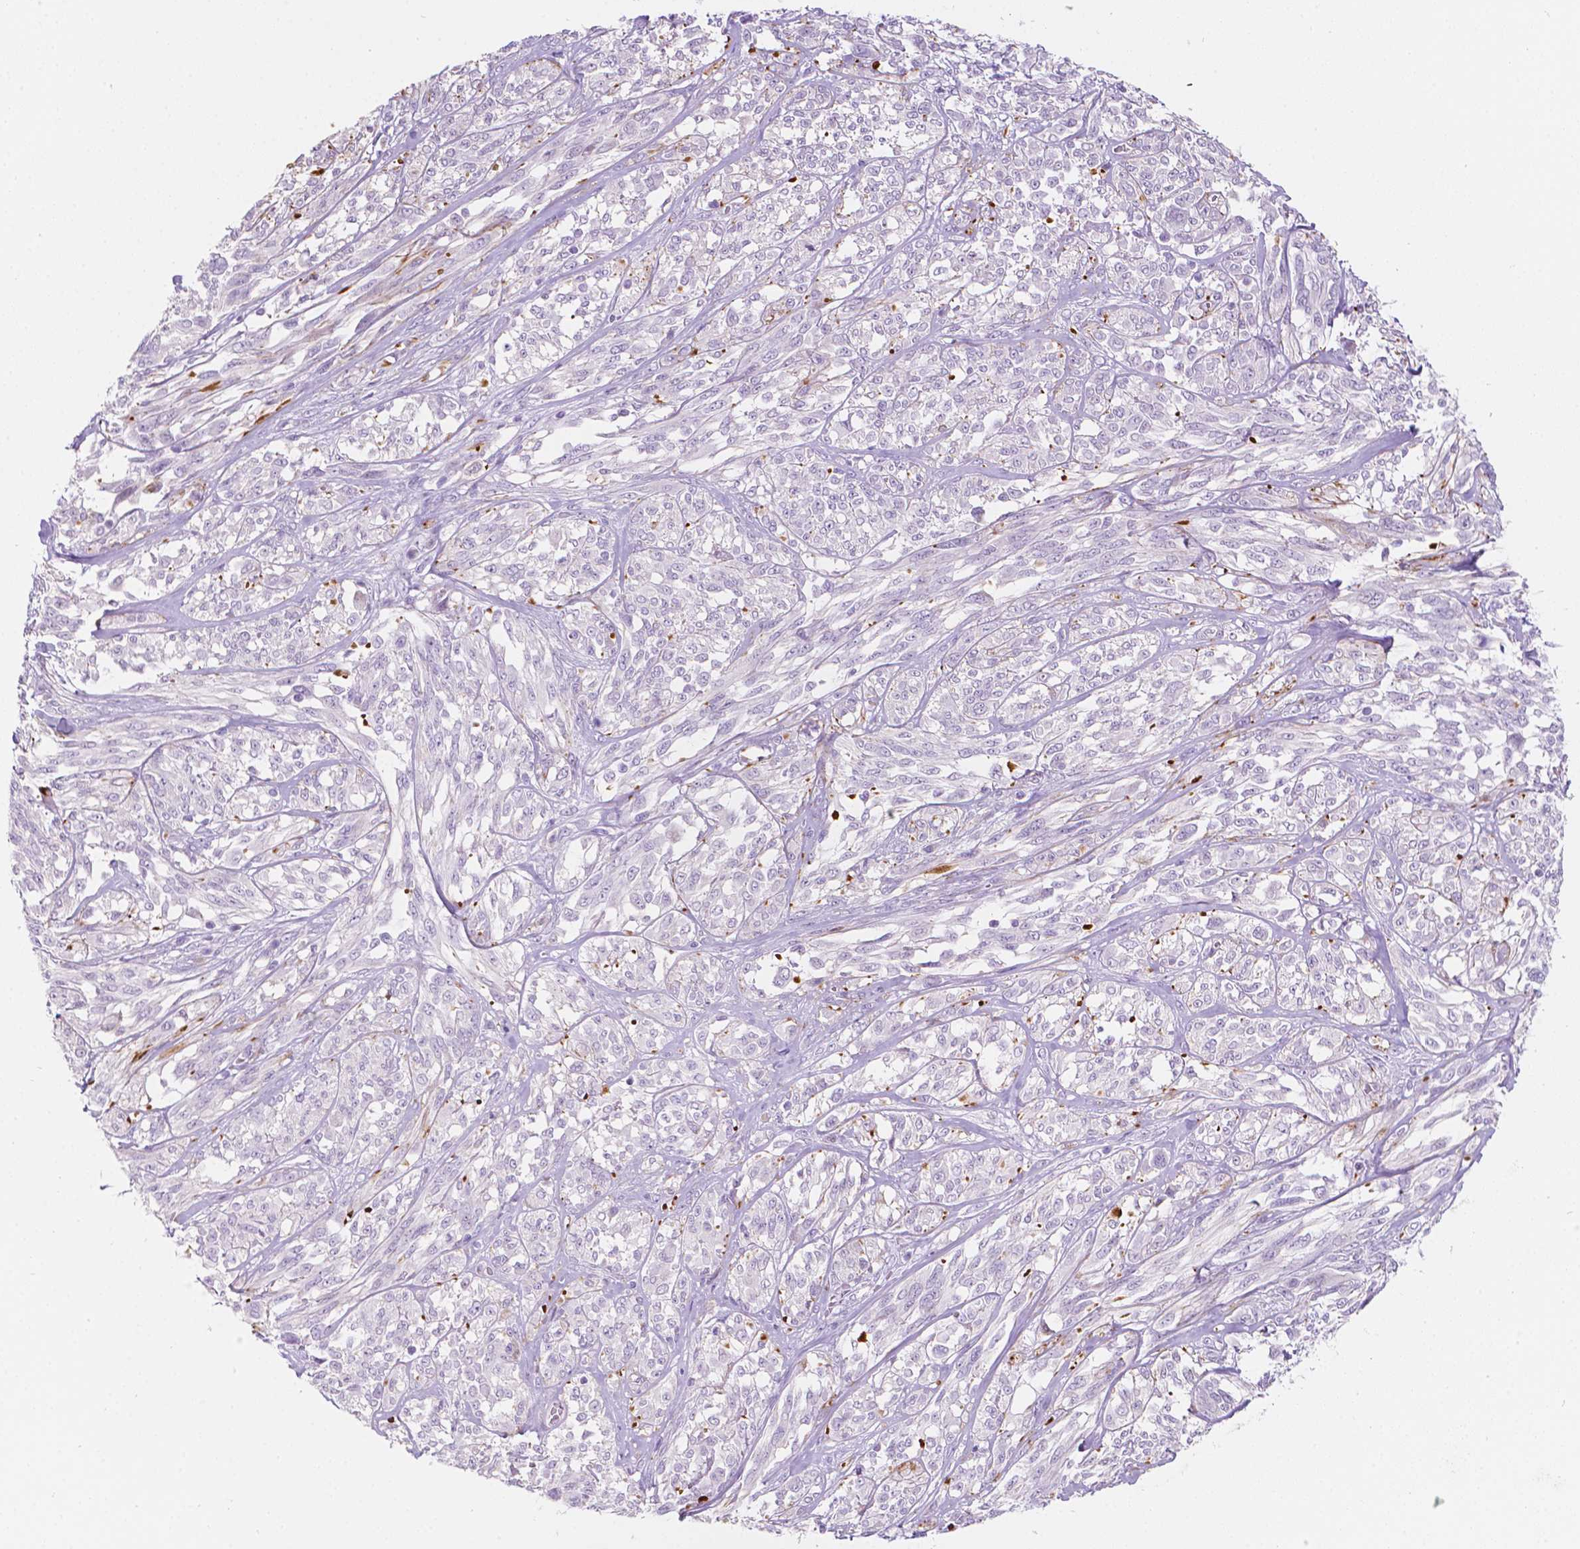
{"staining": {"intensity": "negative", "quantity": "none", "location": "none"}, "tissue": "melanoma", "cell_type": "Tumor cells", "image_type": "cancer", "snomed": [{"axis": "morphology", "description": "Malignant melanoma, NOS"}, {"axis": "topography", "description": "Skin"}], "caption": "An IHC image of malignant melanoma is shown. There is no staining in tumor cells of malignant melanoma.", "gene": "NOS1AP", "patient": {"sex": "female", "age": 91}}